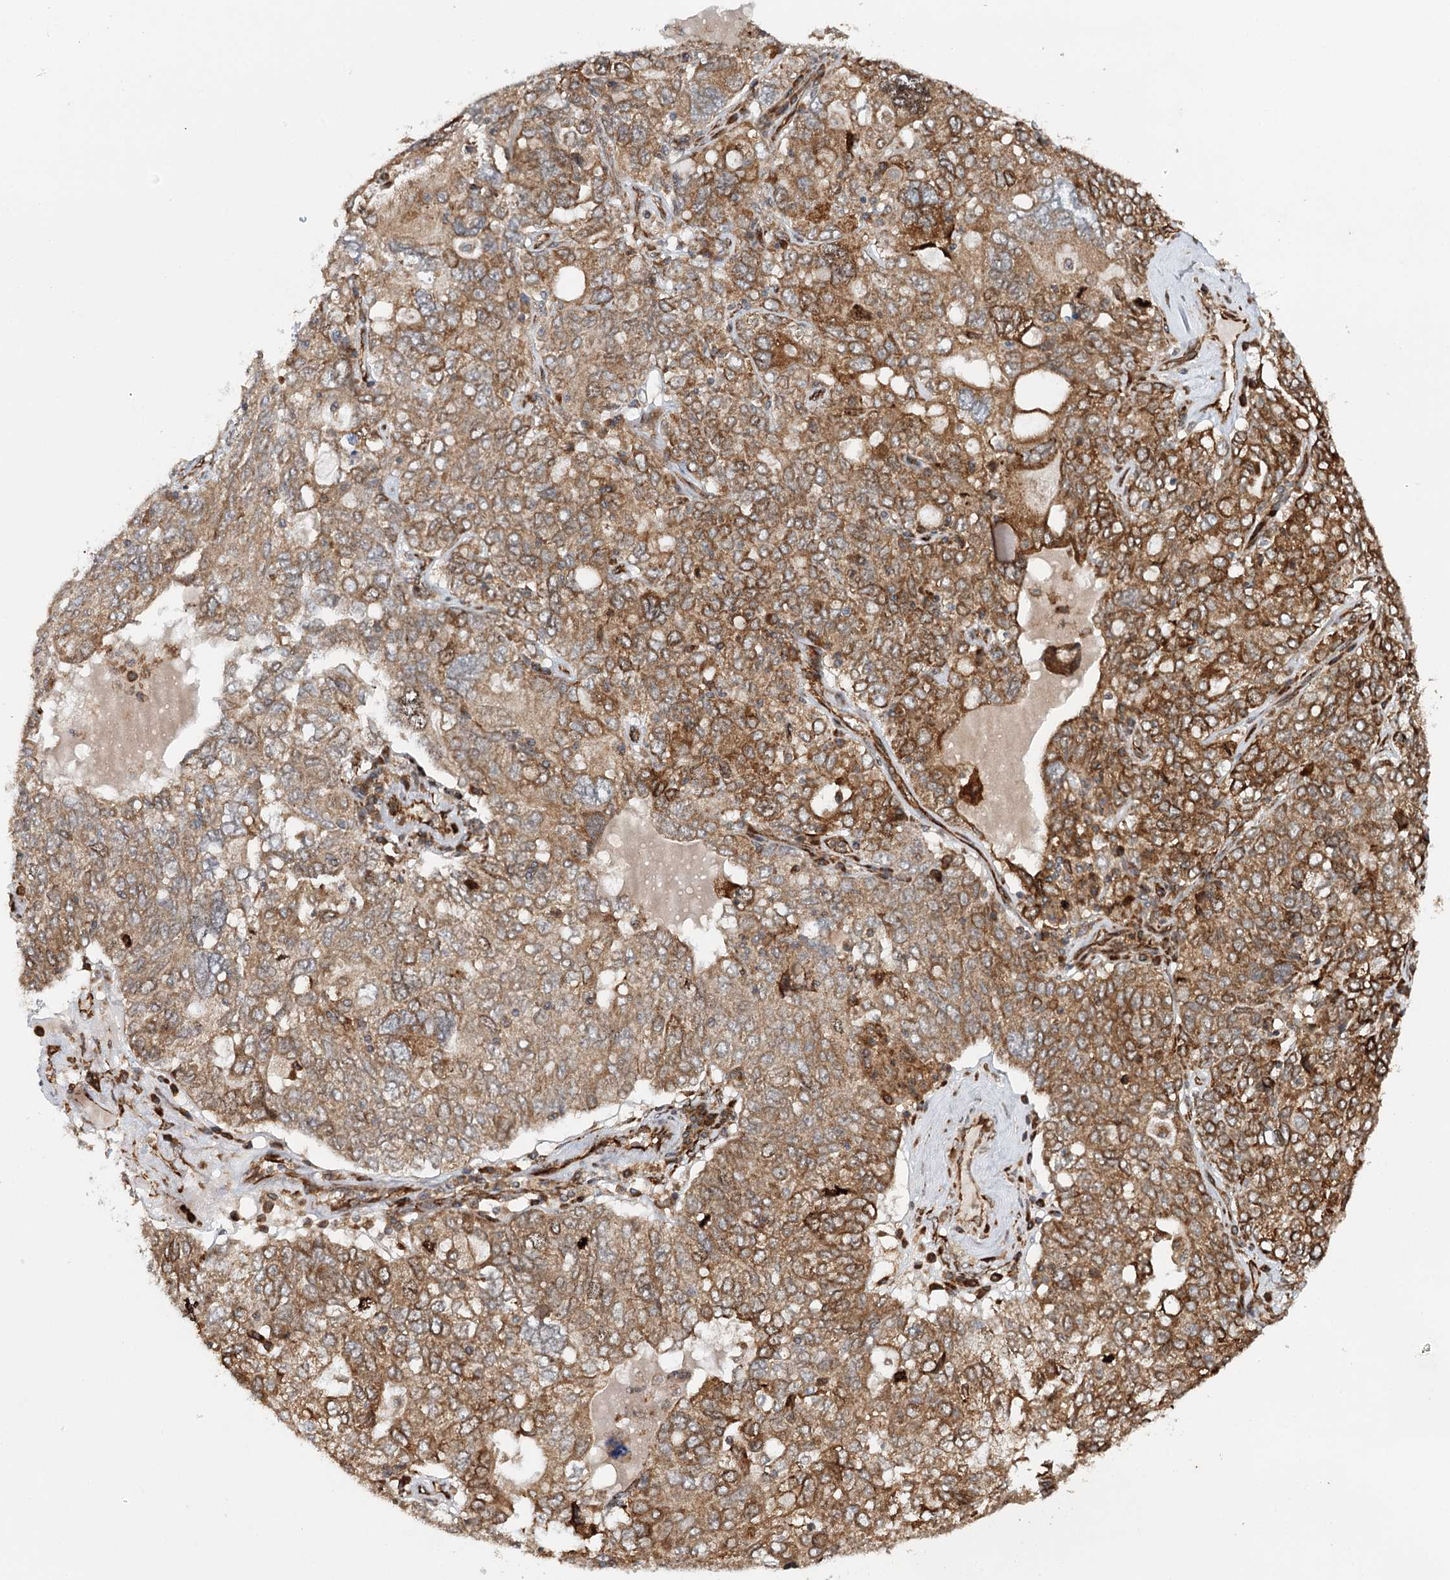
{"staining": {"intensity": "moderate", "quantity": ">75%", "location": "cytoplasmic/membranous"}, "tissue": "ovarian cancer", "cell_type": "Tumor cells", "image_type": "cancer", "snomed": [{"axis": "morphology", "description": "Carcinoma, endometroid"}, {"axis": "topography", "description": "Ovary"}], "caption": "Immunohistochemistry image of neoplastic tissue: ovarian cancer (endometroid carcinoma) stained using IHC shows medium levels of moderate protein expression localized specifically in the cytoplasmic/membranous of tumor cells, appearing as a cytoplasmic/membranous brown color.", "gene": "MKNK1", "patient": {"sex": "female", "age": 62}}